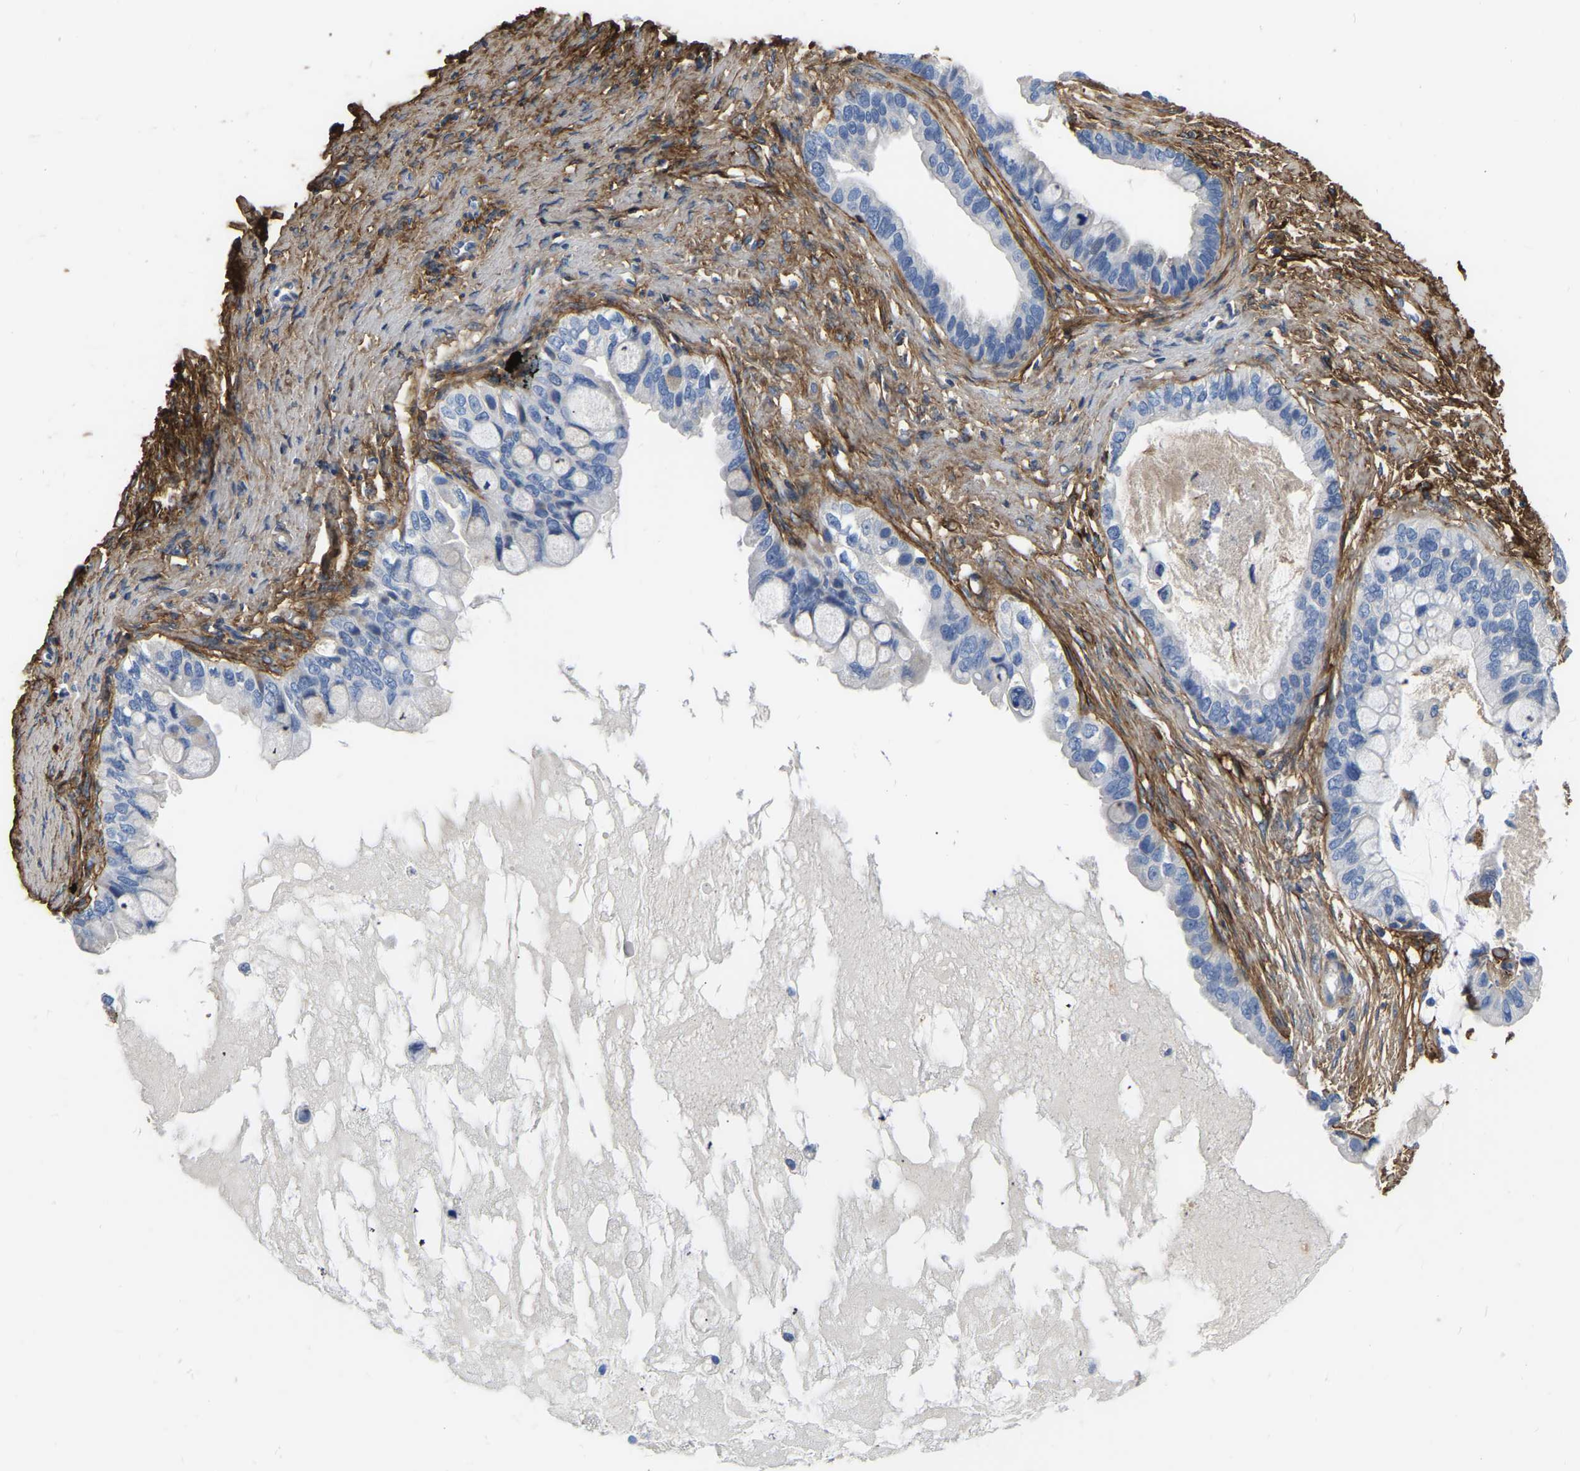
{"staining": {"intensity": "negative", "quantity": "none", "location": "none"}, "tissue": "ovarian cancer", "cell_type": "Tumor cells", "image_type": "cancer", "snomed": [{"axis": "morphology", "description": "Cystadenocarcinoma, mucinous, NOS"}, {"axis": "topography", "description": "Ovary"}], "caption": "Mucinous cystadenocarcinoma (ovarian) was stained to show a protein in brown. There is no significant expression in tumor cells.", "gene": "COL6A1", "patient": {"sex": "female", "age": 80}}